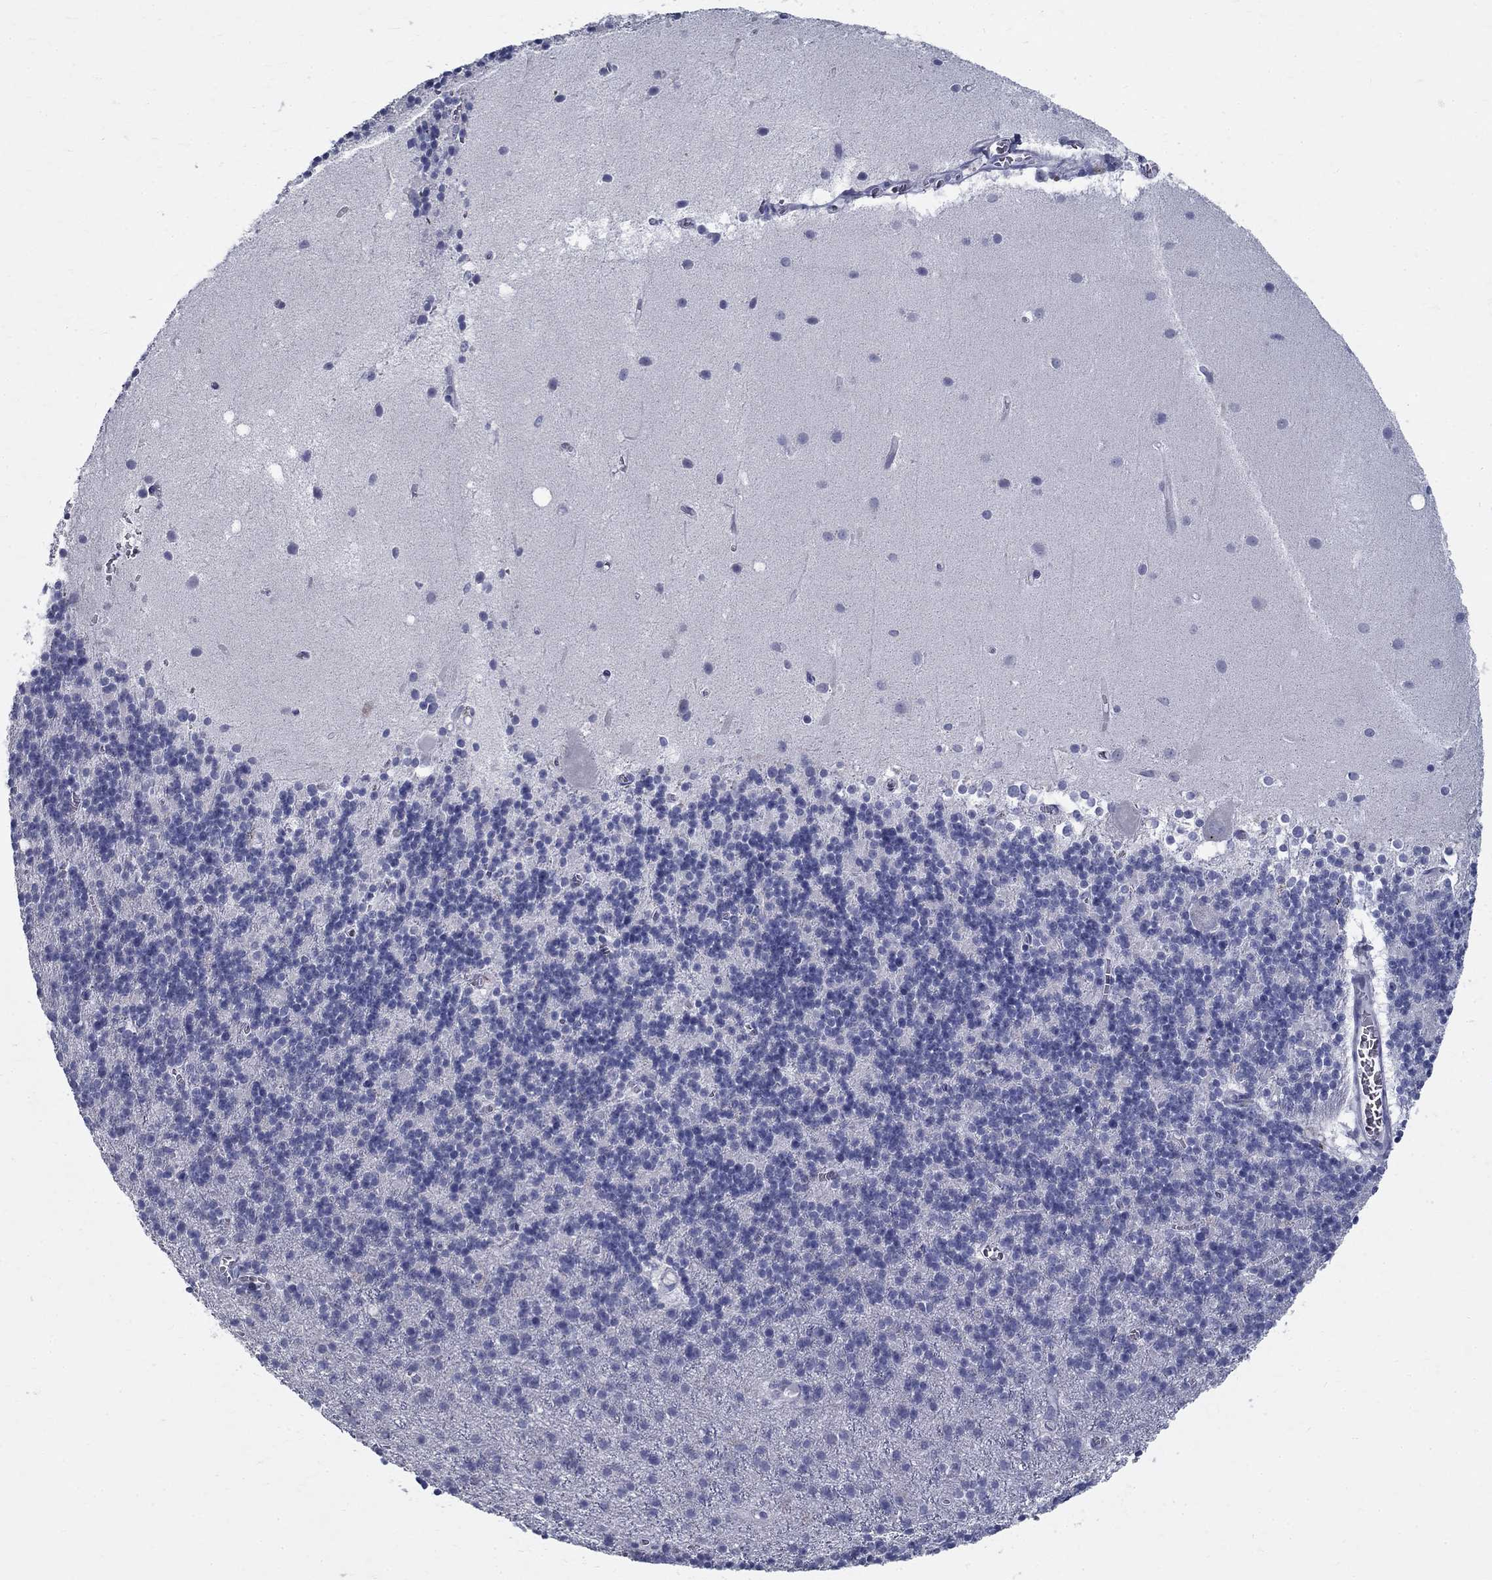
{"staining": {"intensity": "negative", "quantity": "none", "location": "none"}, "tissue": "cerebellum", "cell_type": "Cells in granular layer", "image_type": "normal", "snomed": [{"axis": "morphology", "description": "Normal tissue, NOS"}, {"axis": "topography", "description": "Cerebellum"}], "caption": "An IHC photomicrograph of normal cerebellum is shown. There is no staining in cells in granular layer of cerebellum.", "gene": "TGM4", "patient": {"sex": "male", "age": 70}}